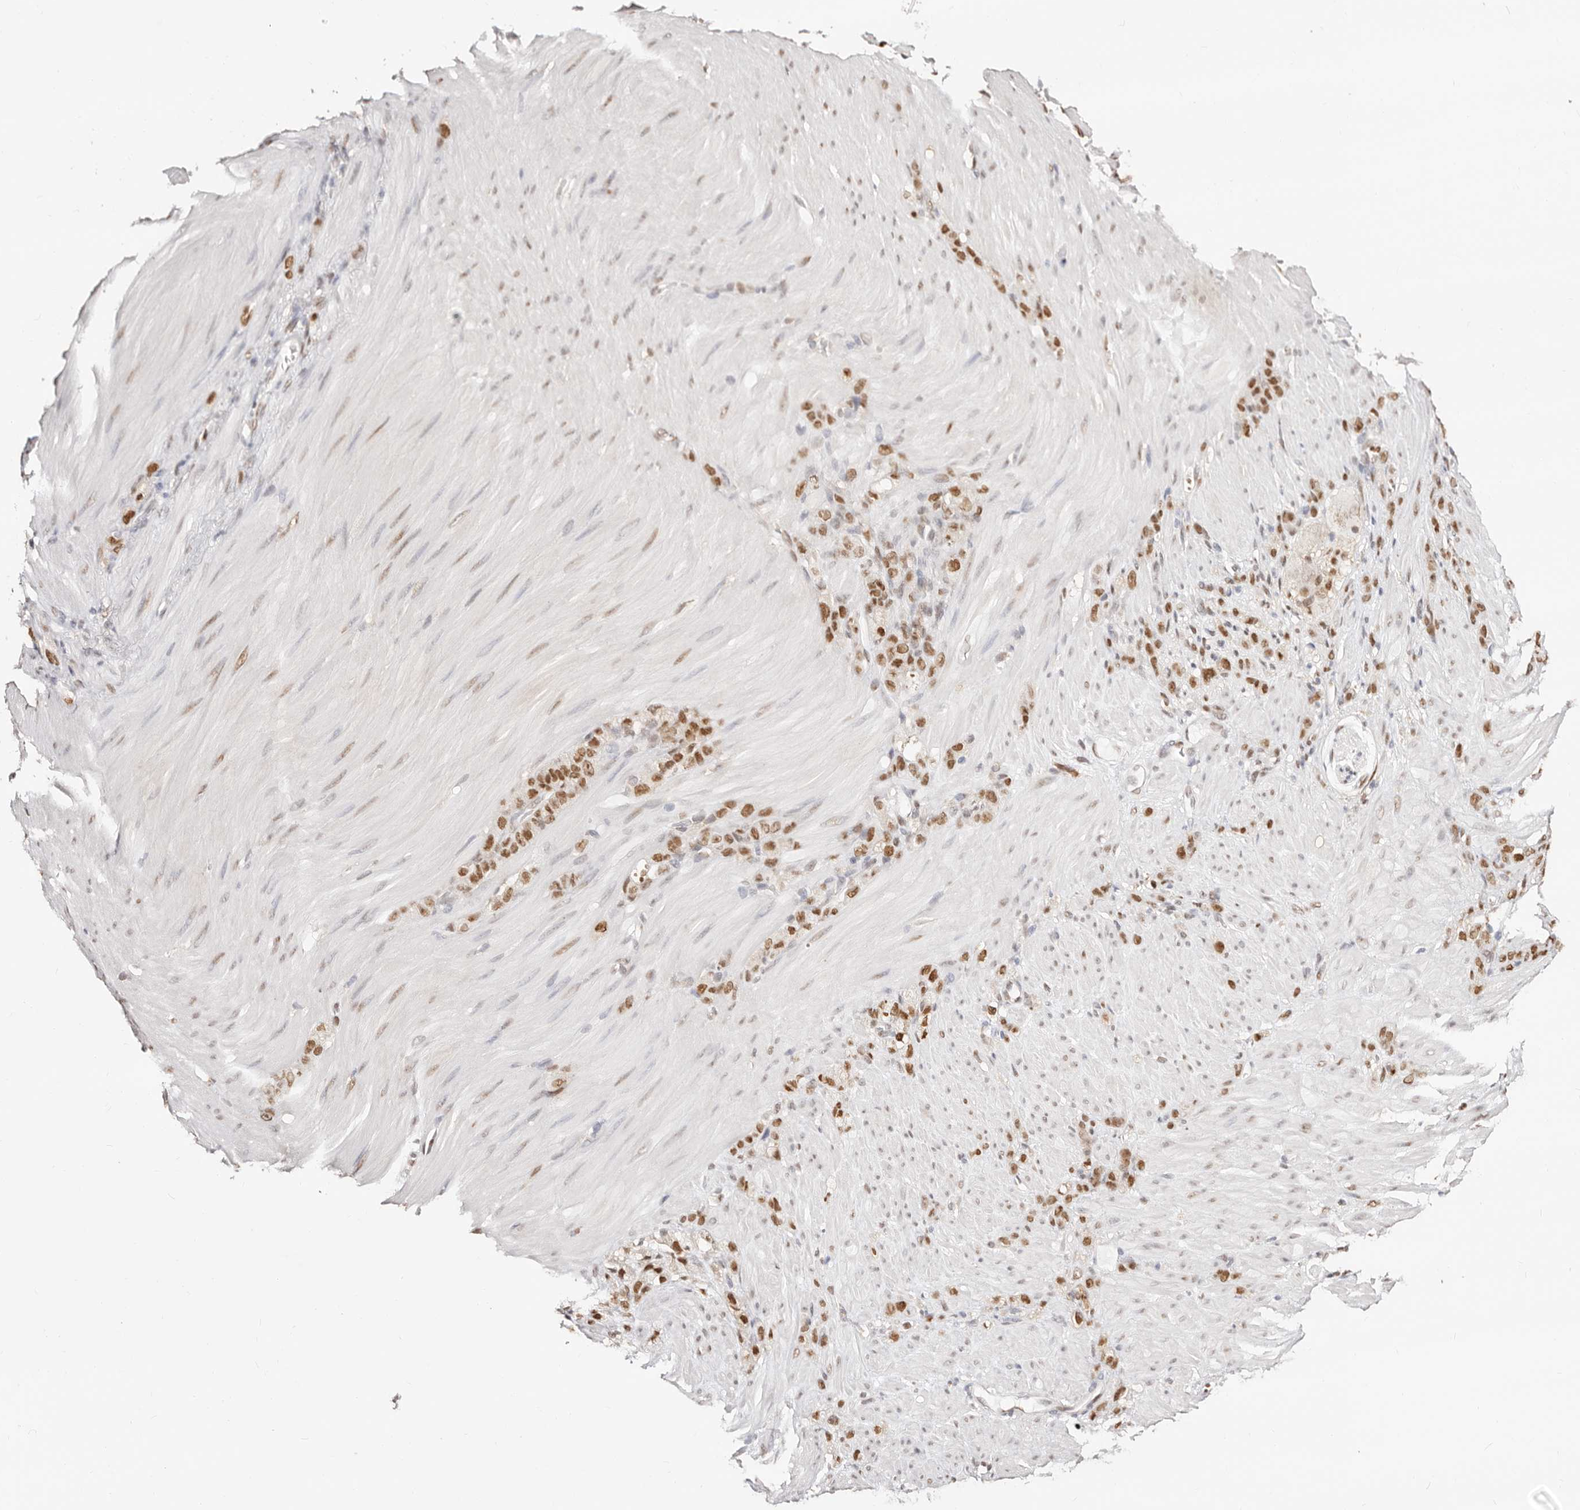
{"staining": {"intensity": "moderate", "quantity": ">75%", "location": "nuclear"}, "tissue": "stomach cancer", "cell_type": "Tumor cells", "image_type": "cancer", "snomed": [{"axis": "morphology", "description": "Normal tissue, NOS"}, {"axis": "morphology", "description": "Adenocarcinoma, NOS"}, {"axis": "topography", "description": "Stomach"}], "caption": "Adenocarcinoma (stomach) stained with DAB immunohistochemistry (IHC) displays medium levels of moderate nuclear staining in approximately >75% of tumor cells.", "gene": "TKT", "patient": {"sex": "male", "age": 82}}